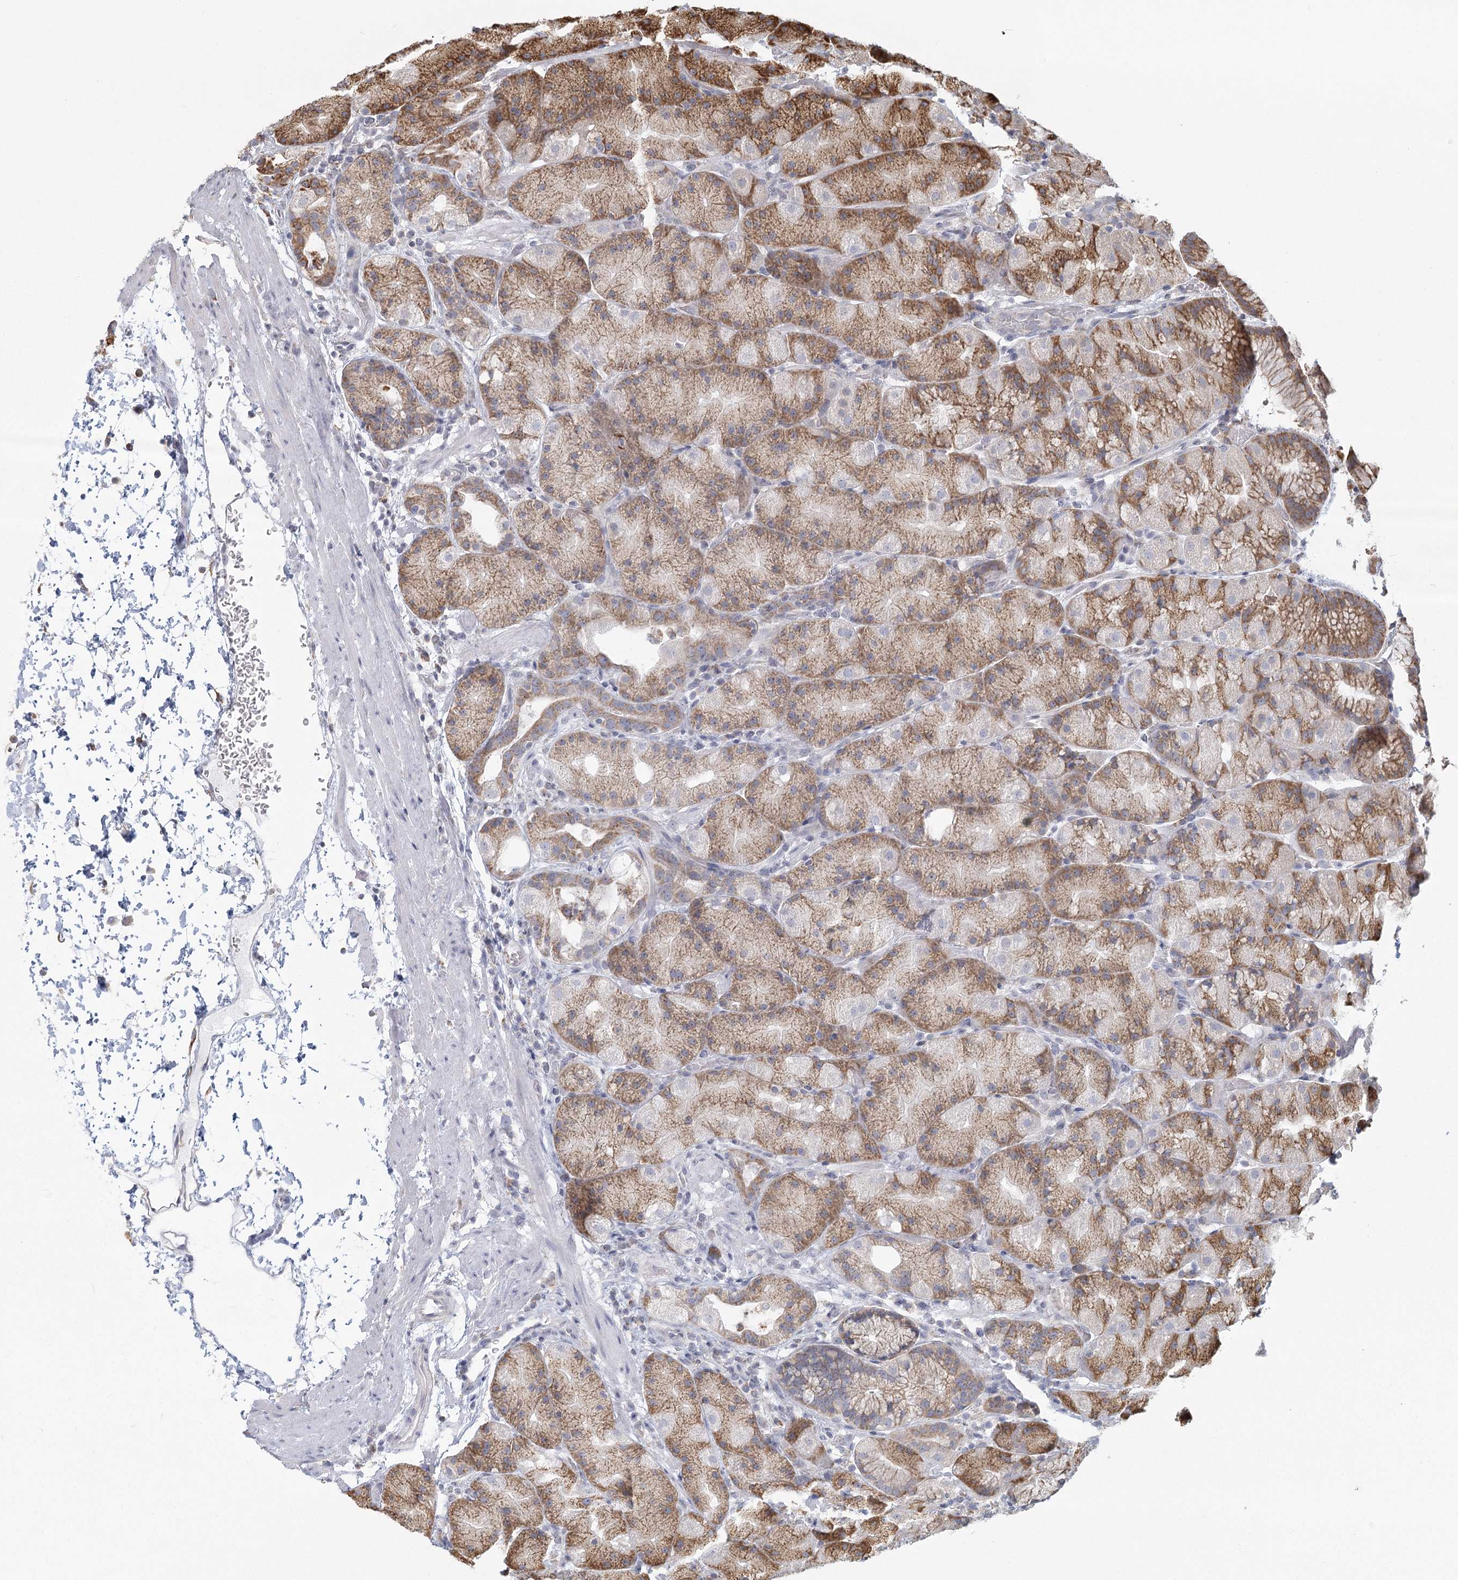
{"staining": {"intensity": "moderate", "quantity": ">75%", "location": "cytoplasmic/membranous"}, "tissue": "stomach", "cell_type": "Glandular cells", "image_type": "normal", "snomed": [{"axis": "morphology", "description": "Normal tissue, NOS"}, {"axis": "topography", "description": "Stomach, upper"}, {"axis": "topography", "description": "Stomach"}], "caption": "Glandular cells reveal moderate cytoplasmic/membranous expression in approximately >75% of cells in normal stomach.", "gene": "LACTB", "patient": {"sex": "male", "age": 48}}